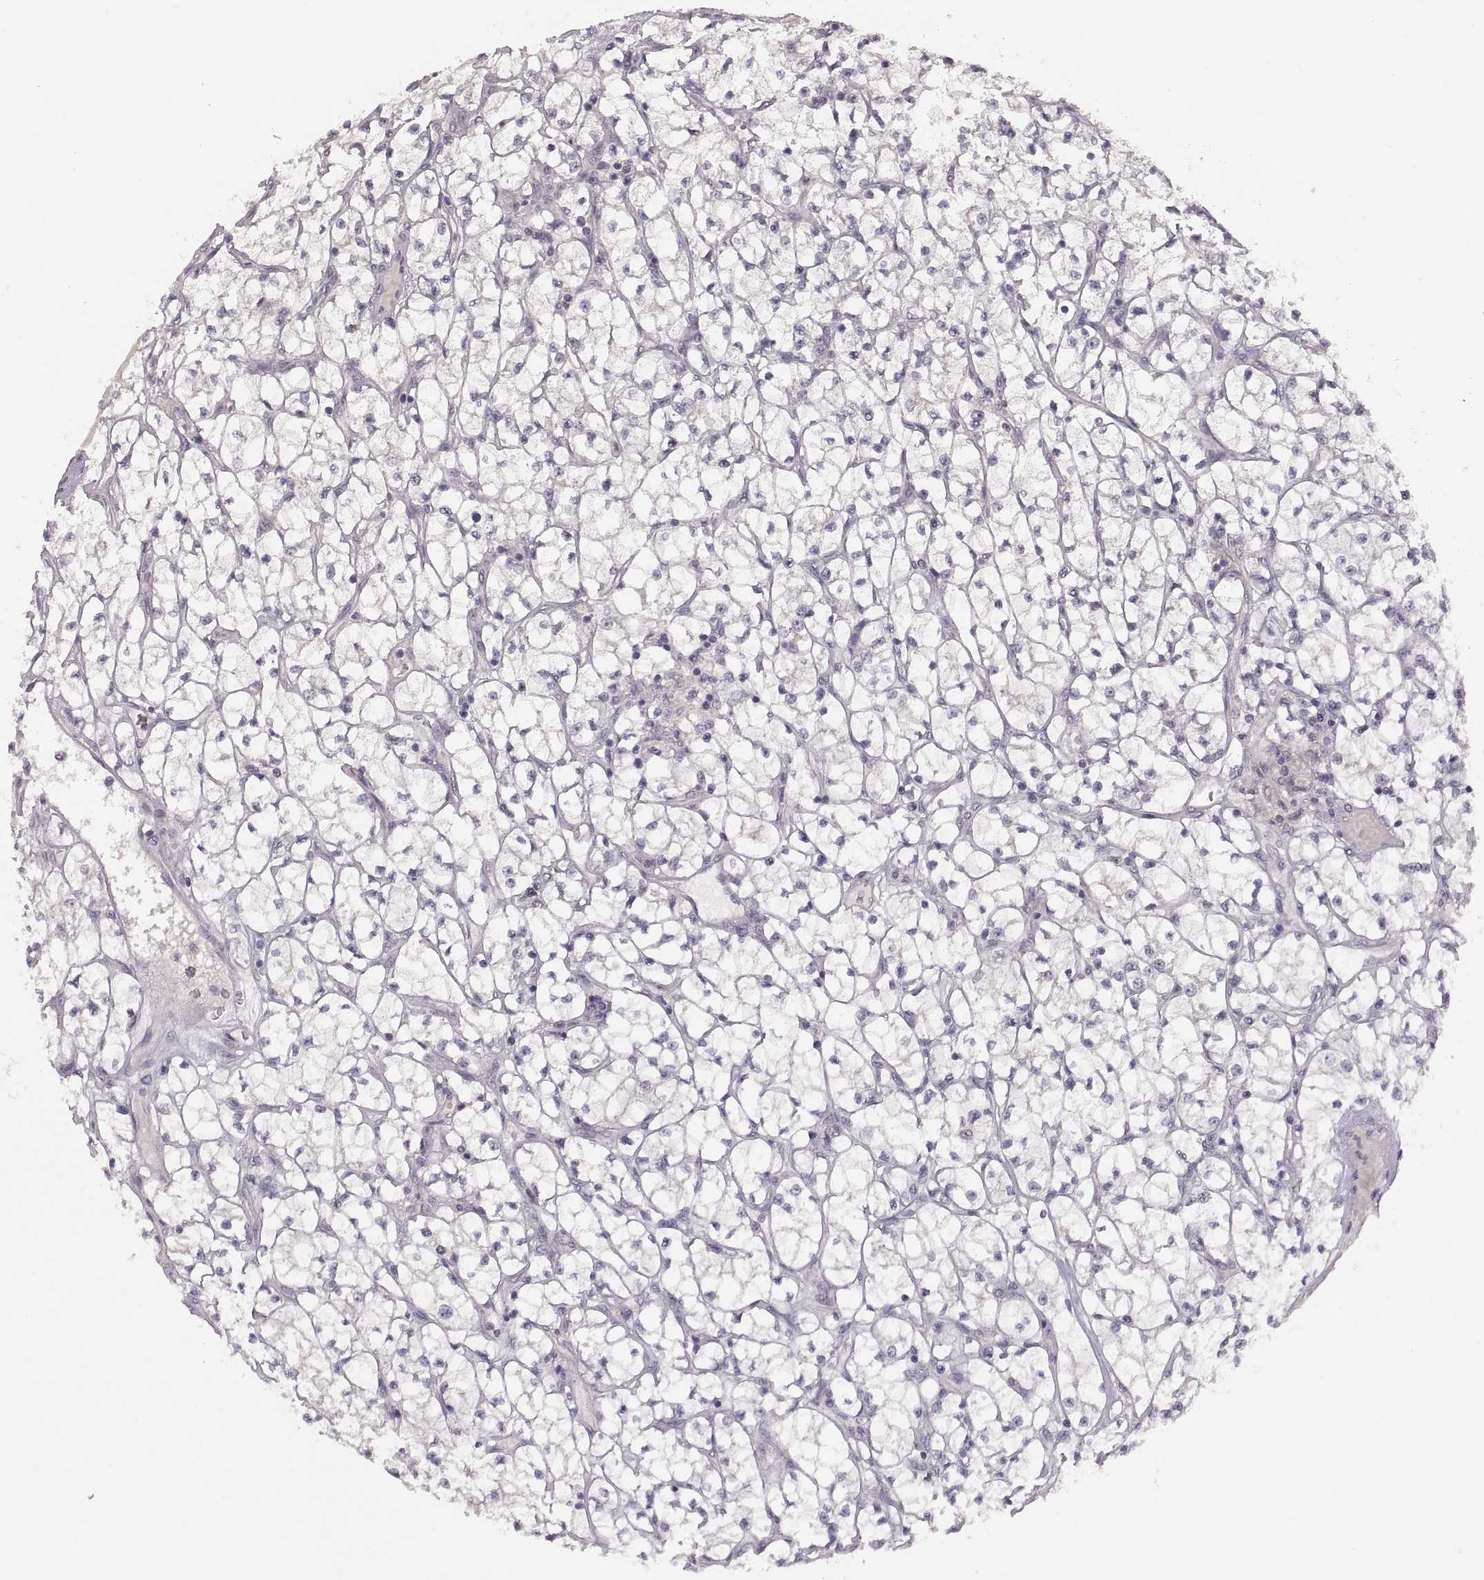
{"staining": {"intensity": "negative", "quantity": "none", "location": "none"}, "tissue": "renal cancer", "cell_type": "Tumor cells", "image_type": "cancer", "snomed": [{"axis": "morphology", "description": "Adenocarcinoma, NOS"}, {"axis": "topography", "description": "Kidney"}], "caption": "Protein analysis of renal adenocarcinoma exhibits no significant staining in tumor cells.", "gene": "HMGCR", "patient": {"sex": "female", "age": 64}}